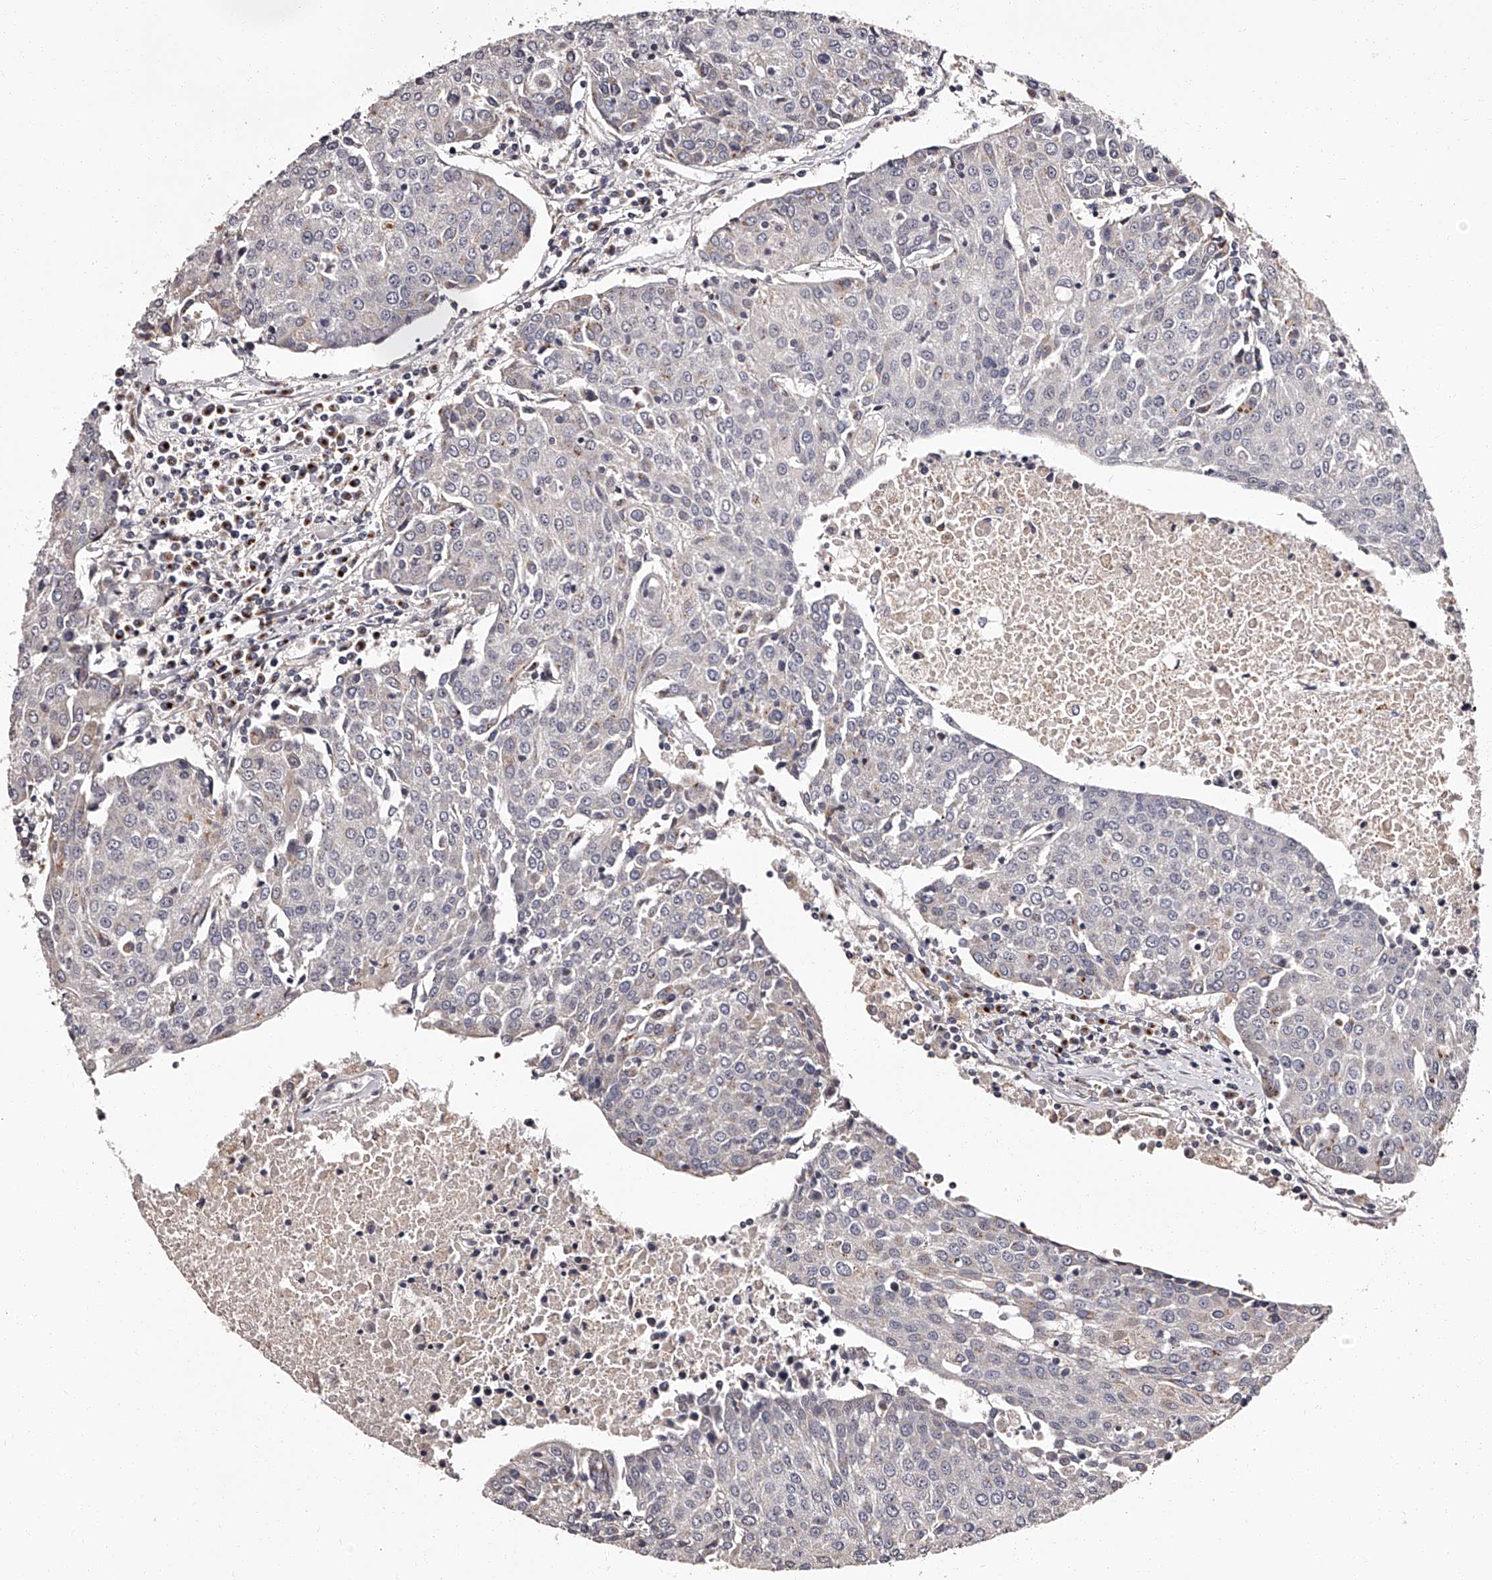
{"staining": {"intensity": "negative", "quantity": "none", "location": "none"}, "tissue": "urothelial cancer", "cell_type": "Tumor cells", "image_type": "cancer", "snomed": [{"axis": "morphology", "description": "Urothelial carcinoma, High grade"}, {"axis": "topography", "description": "Urinary bladder"}], "caption": "Tumor cells show no significant staining in high-grade urothelial carcinoma. (DAB immunohistochemistry (IHC) with hematoxylin counter stain).", "gene": "RSC1A1", "patient": {"sex": "female", "age": 85}}